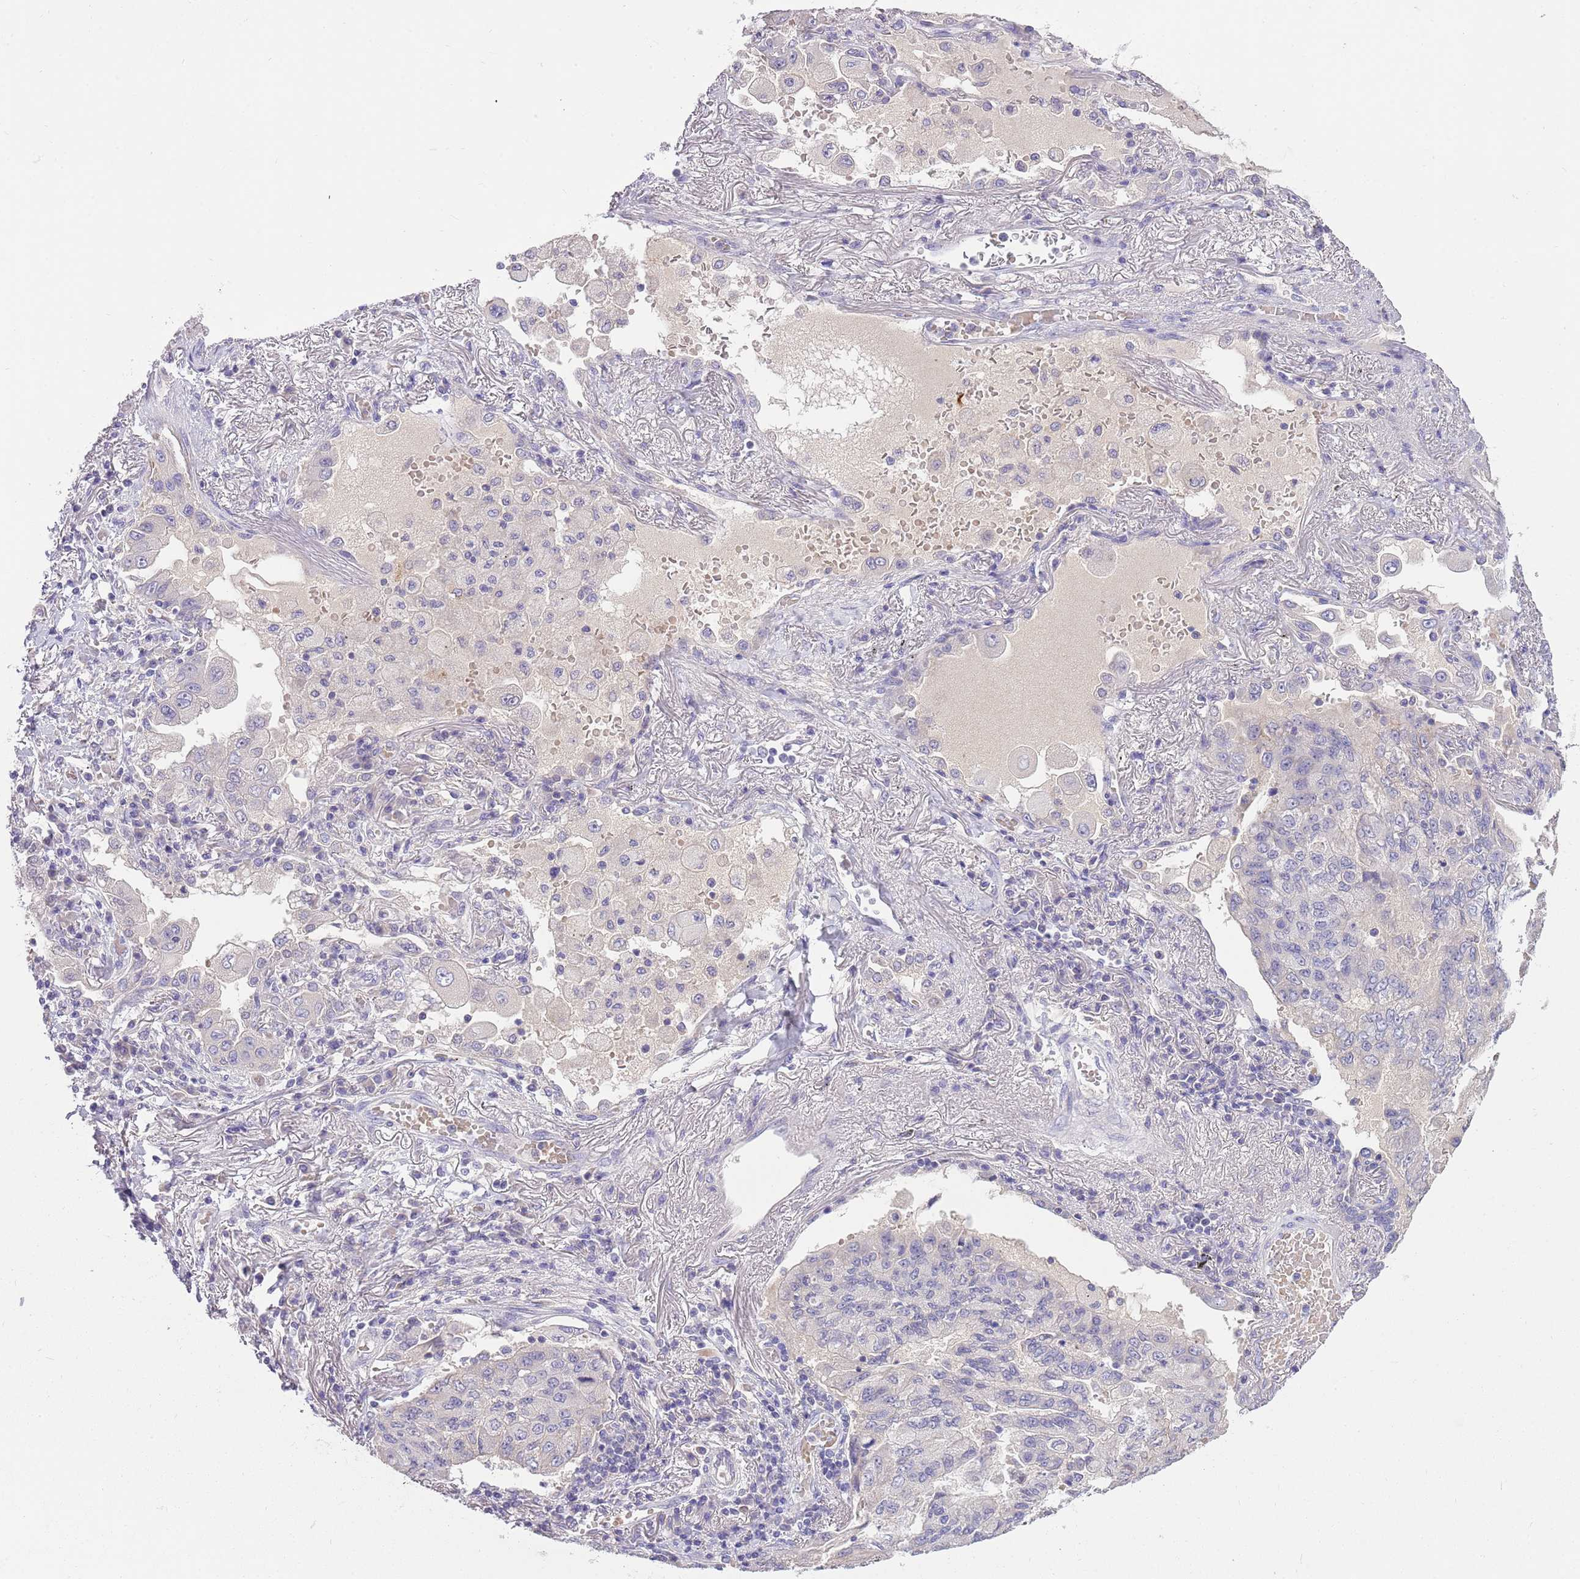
{"staining": {"intensity": "negative", "quantity": "none", "location": "none"}, "tissue": "lung cancer", "cell_type": "Tumor cells", "image_type": "cancer", "snomed": [{"axis": "morphology", "description": "Squamous cell carcinoma, NOS"}, {"axis": "topography", "description": "Lung"}], "caption": "This is an immunohistochemistry micrograph of human lung squamous cell carcinoma. There is no expression in tumor cells.", "gene": "CFAP73", "patient": {"sex": "male", "age": 74}}